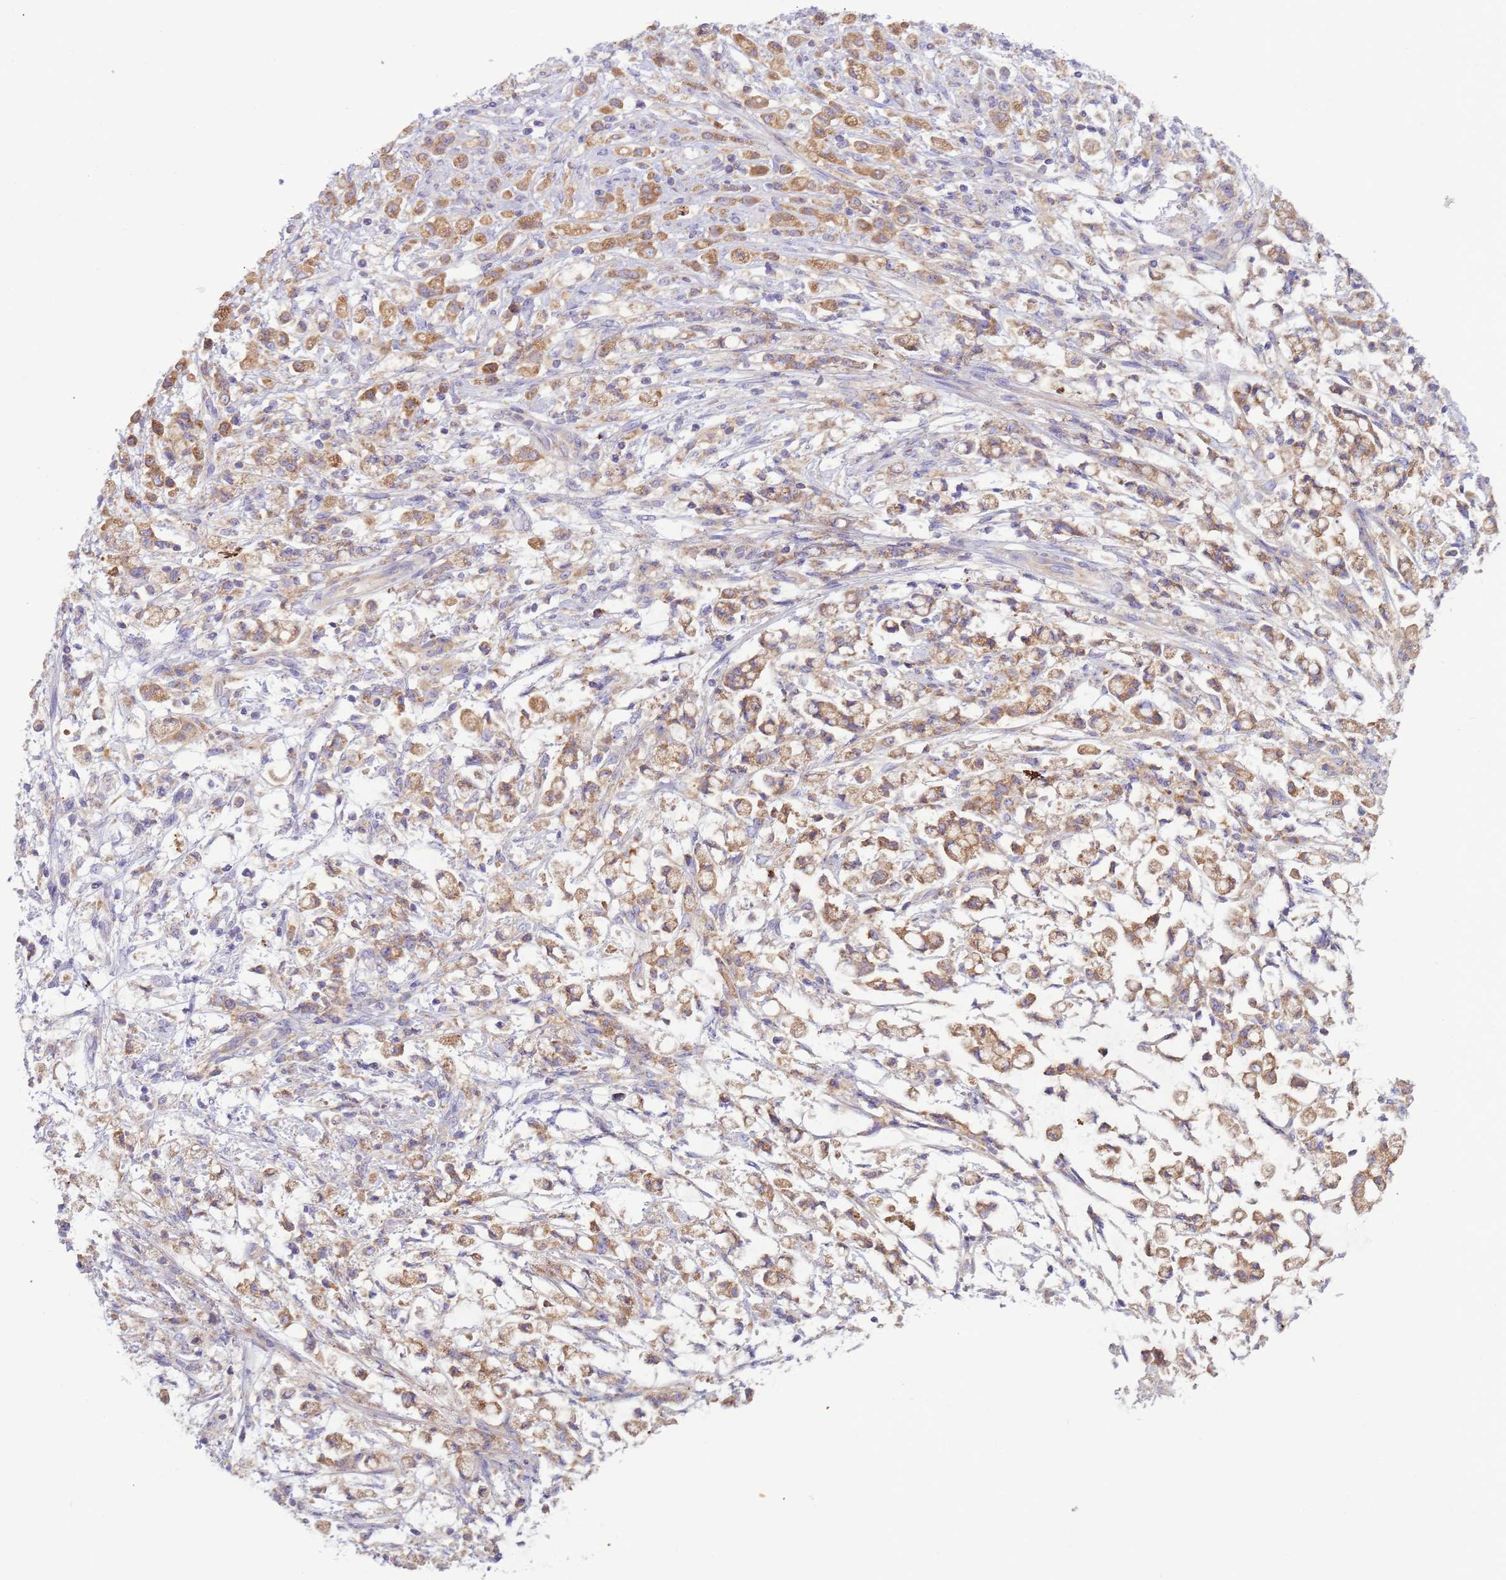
{"staining": {"intensity": "moderate", "quantity": ">75%", "location": "cytoplasmic/membranous"}, "tissue": "stomach cancer", "cell_type": "Tumor cells", "image_type": "cancer", "snomed": [{"axis": "morphology", "description": "Adenocarcinoma, NOS"}, {"axis": "topography", "description": "Stomach"}], "caption": "This is a histology image of immunohistochemistry staining of adenocarcinoma (stomach), which shows moderate expression in the cytoplasmic/membranous of tumor cells.", "gene": "UQCRQ", "patient": {"sex": "female", "age": 60}}